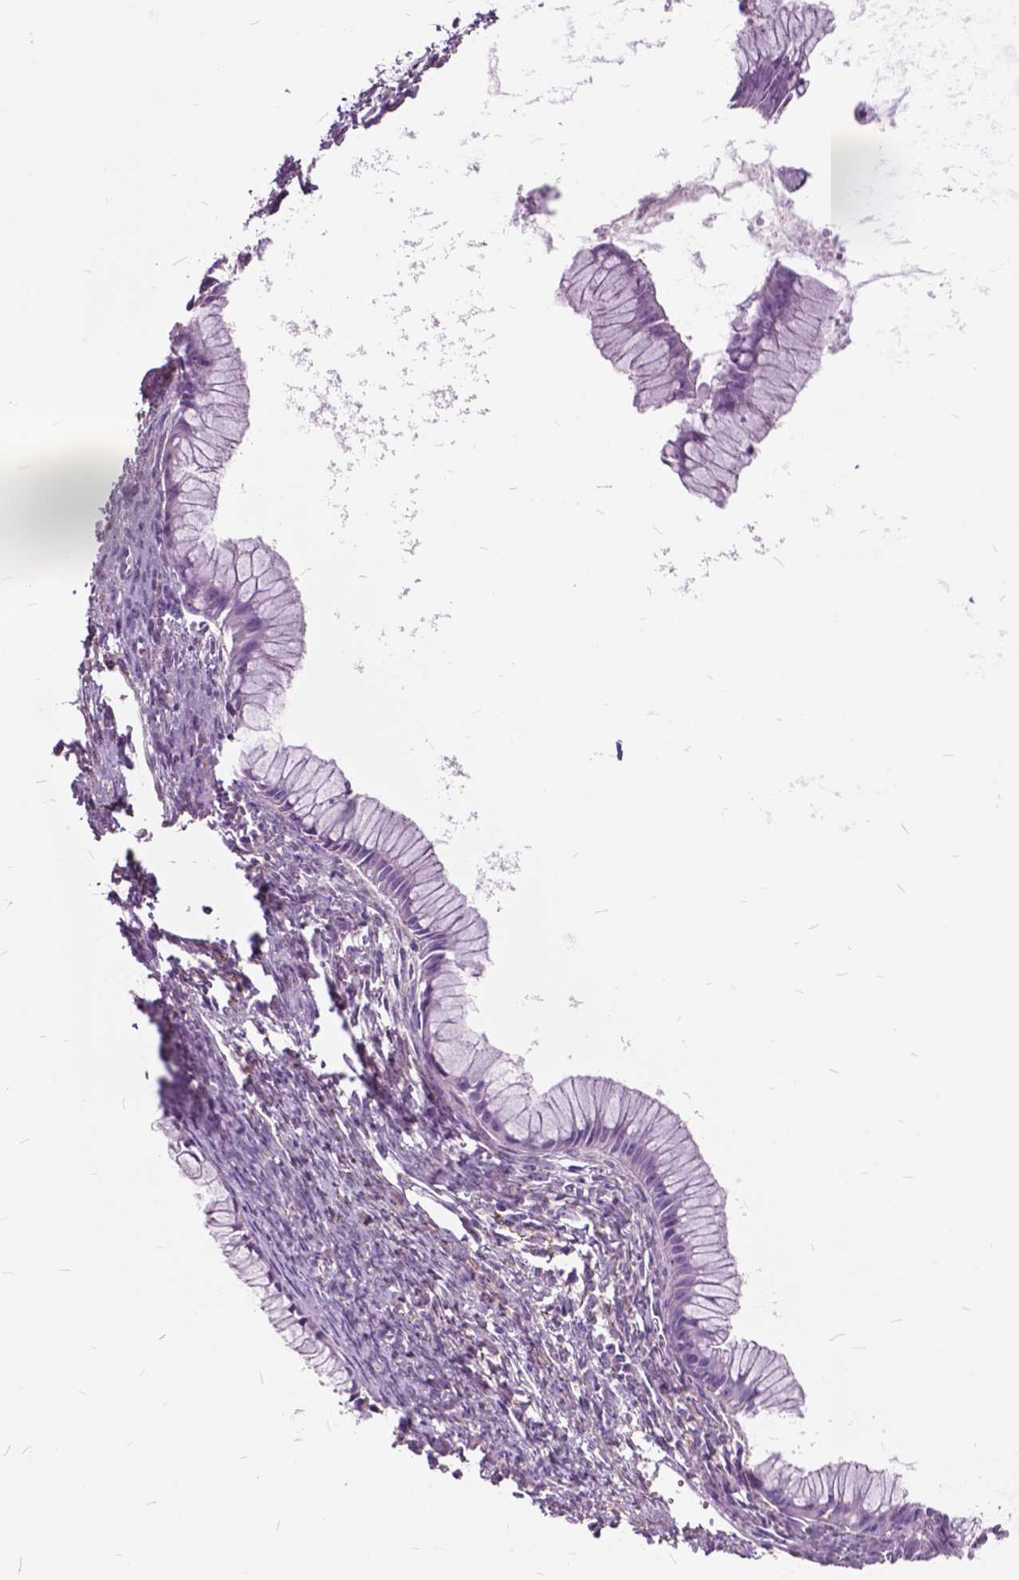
{"staining": {"intensity": "negative", "quantity": "none", "location": "none"}, "tissue": "ovarian cancer", "cell_type": "Tumor cells", "image_type": "cancer", "snomed": [{"axis": "morphology", "description": "Cystadenocarcinoma, mucinous, NOS"}, {"axis": "topography", "description": "Ovary"}], "caption": "Immunohistochemistry (IHC) of ovarian cancer (mucinous cystadenocarcinoma) exhibits no positivity in tumor cells.", "gene": "GDF9", "patient": {"sex": "female", "age": 41}}